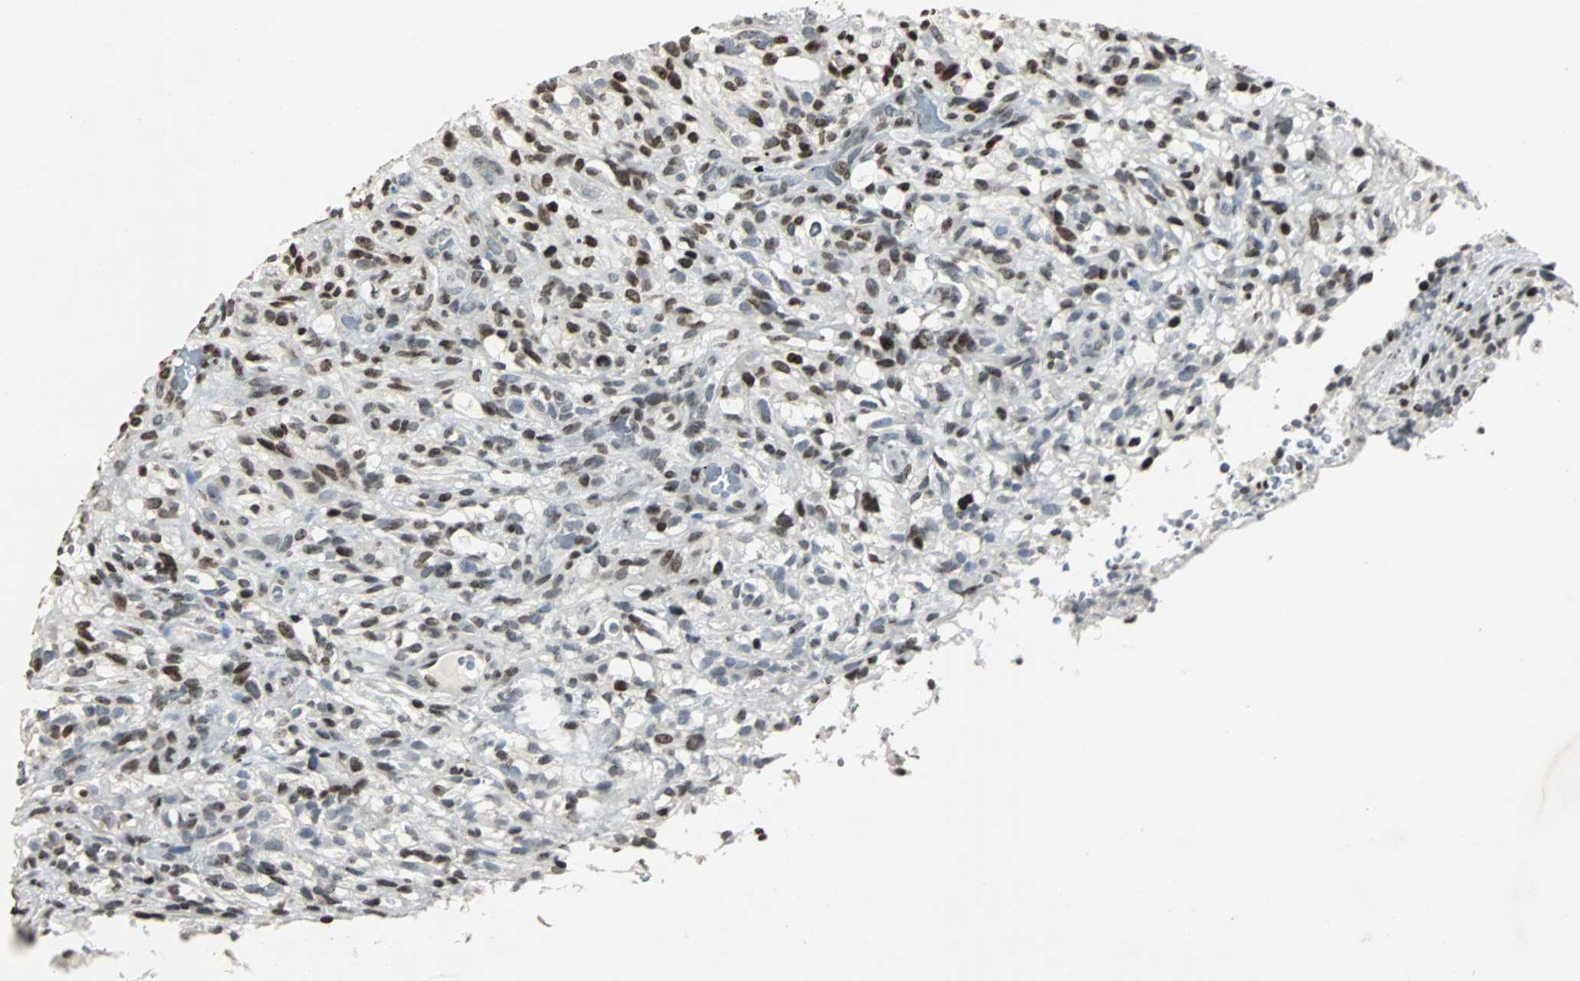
{"staining": {"intensity": "strong", "quantity": "25%-75%", "location": "nuclear"}, "tissue": "glioma", "cell_type": "Tumor cells", "image_type": "cancer", "snomed": [{"axis": "morphology", "description": "Normal tissue, NOS"}, {"axis": "morphology", "description": "Glioma, malignant, High grade"}, {"axis": "topography", "description": "Cerebral cortex"}], "caption": "Strong nuclear staining is seen in approximately 25%-75% of tumor cells in glioma.", "gene": "PAXIP1", "patient": {"sex": "male", "age": 75}}